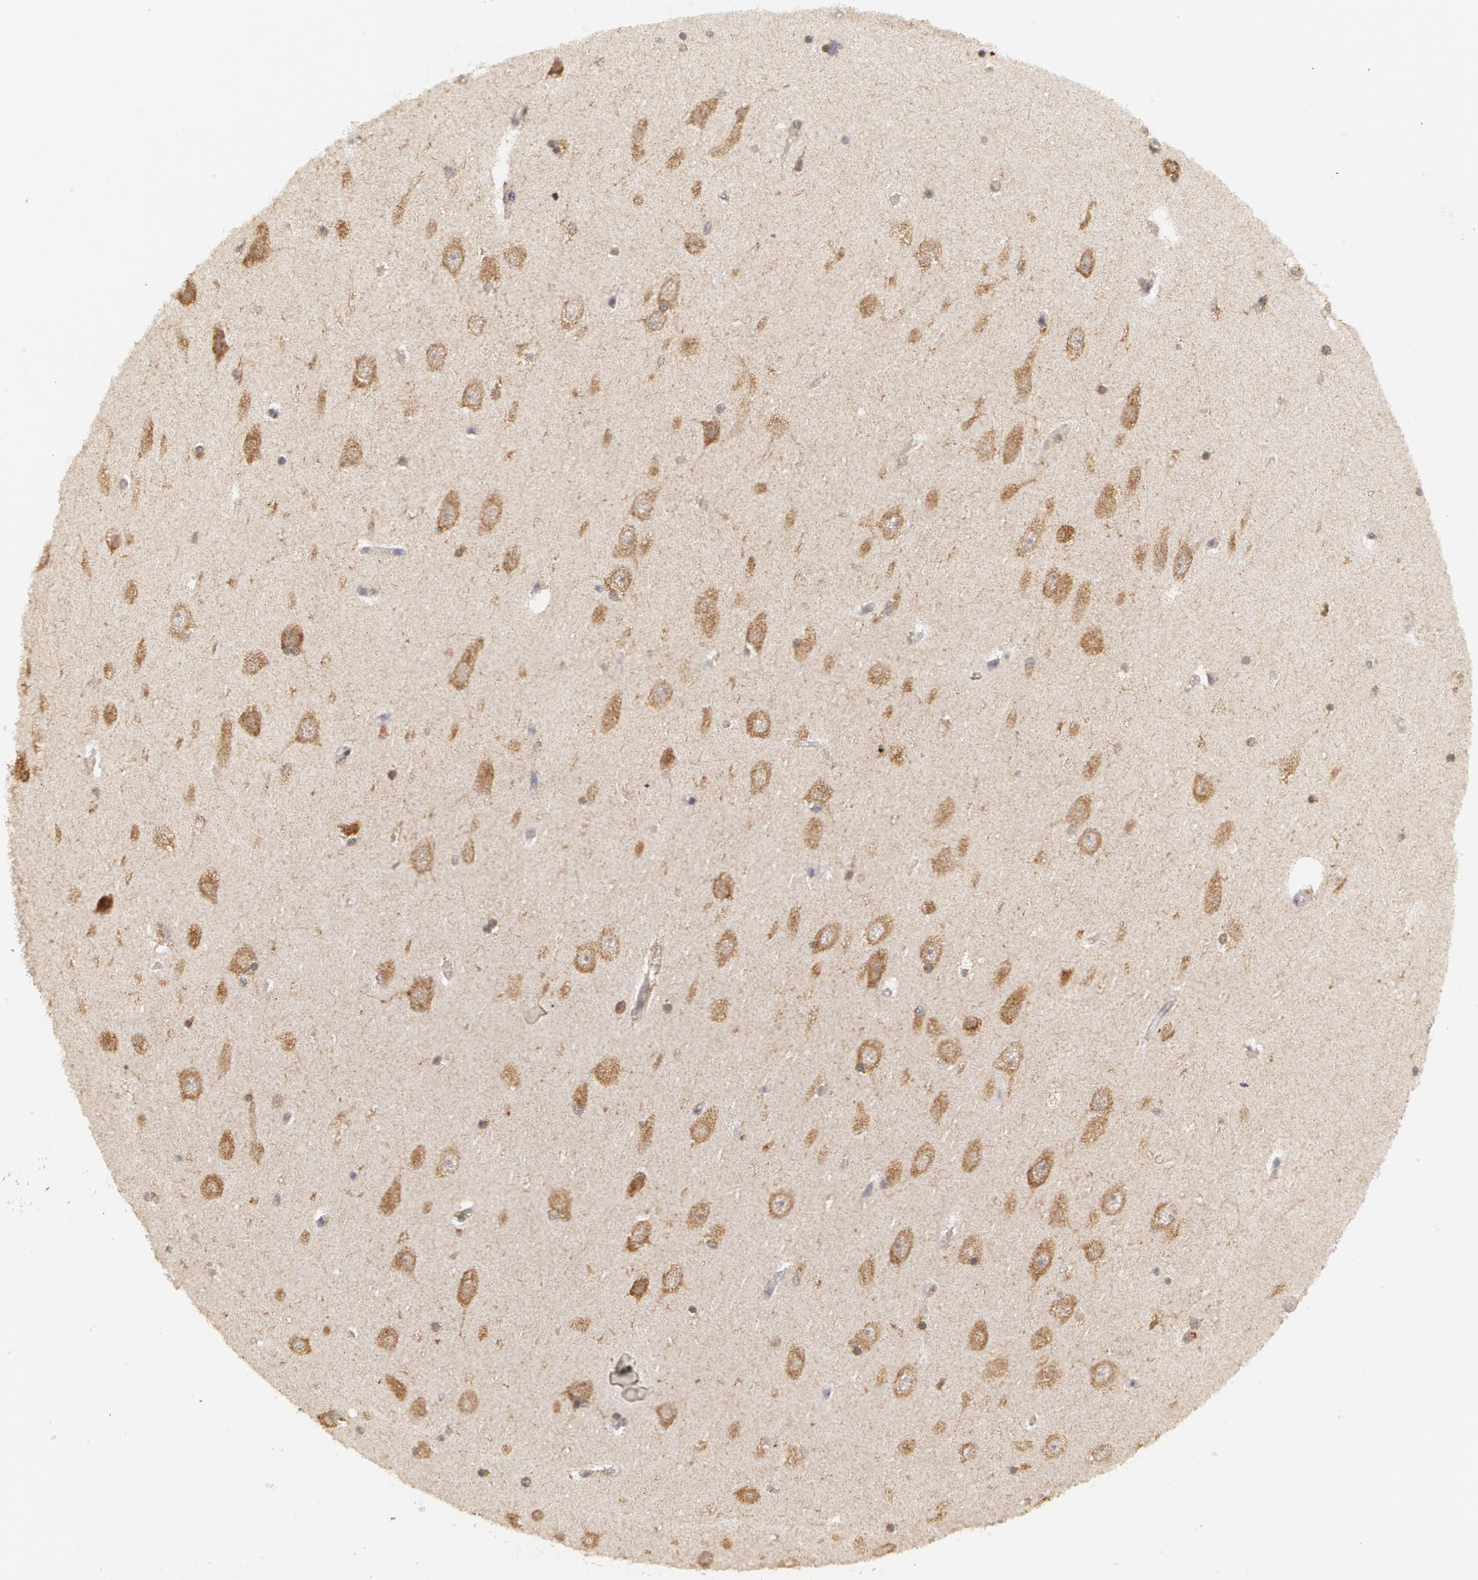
{"staining": {"intensity": "moderate", "quantity": "25%-75%", "location": "cytoplasmic/membranous"}, "tissue": "hippocampus", "cell_type": "Glial cells", "image_type": "normal", "snomed": [{"axis": "morphology", "description": "Normal tissue, NOS"}, {"axis": "topography", "description": "Hippocampus"}], "caption": "Hippocampus stained for a protein displays moderate cytoplasmic/membranous positivity in glial cells.", "gene": "GLIS1", "patient": {"sex": "female", "age": 54}}